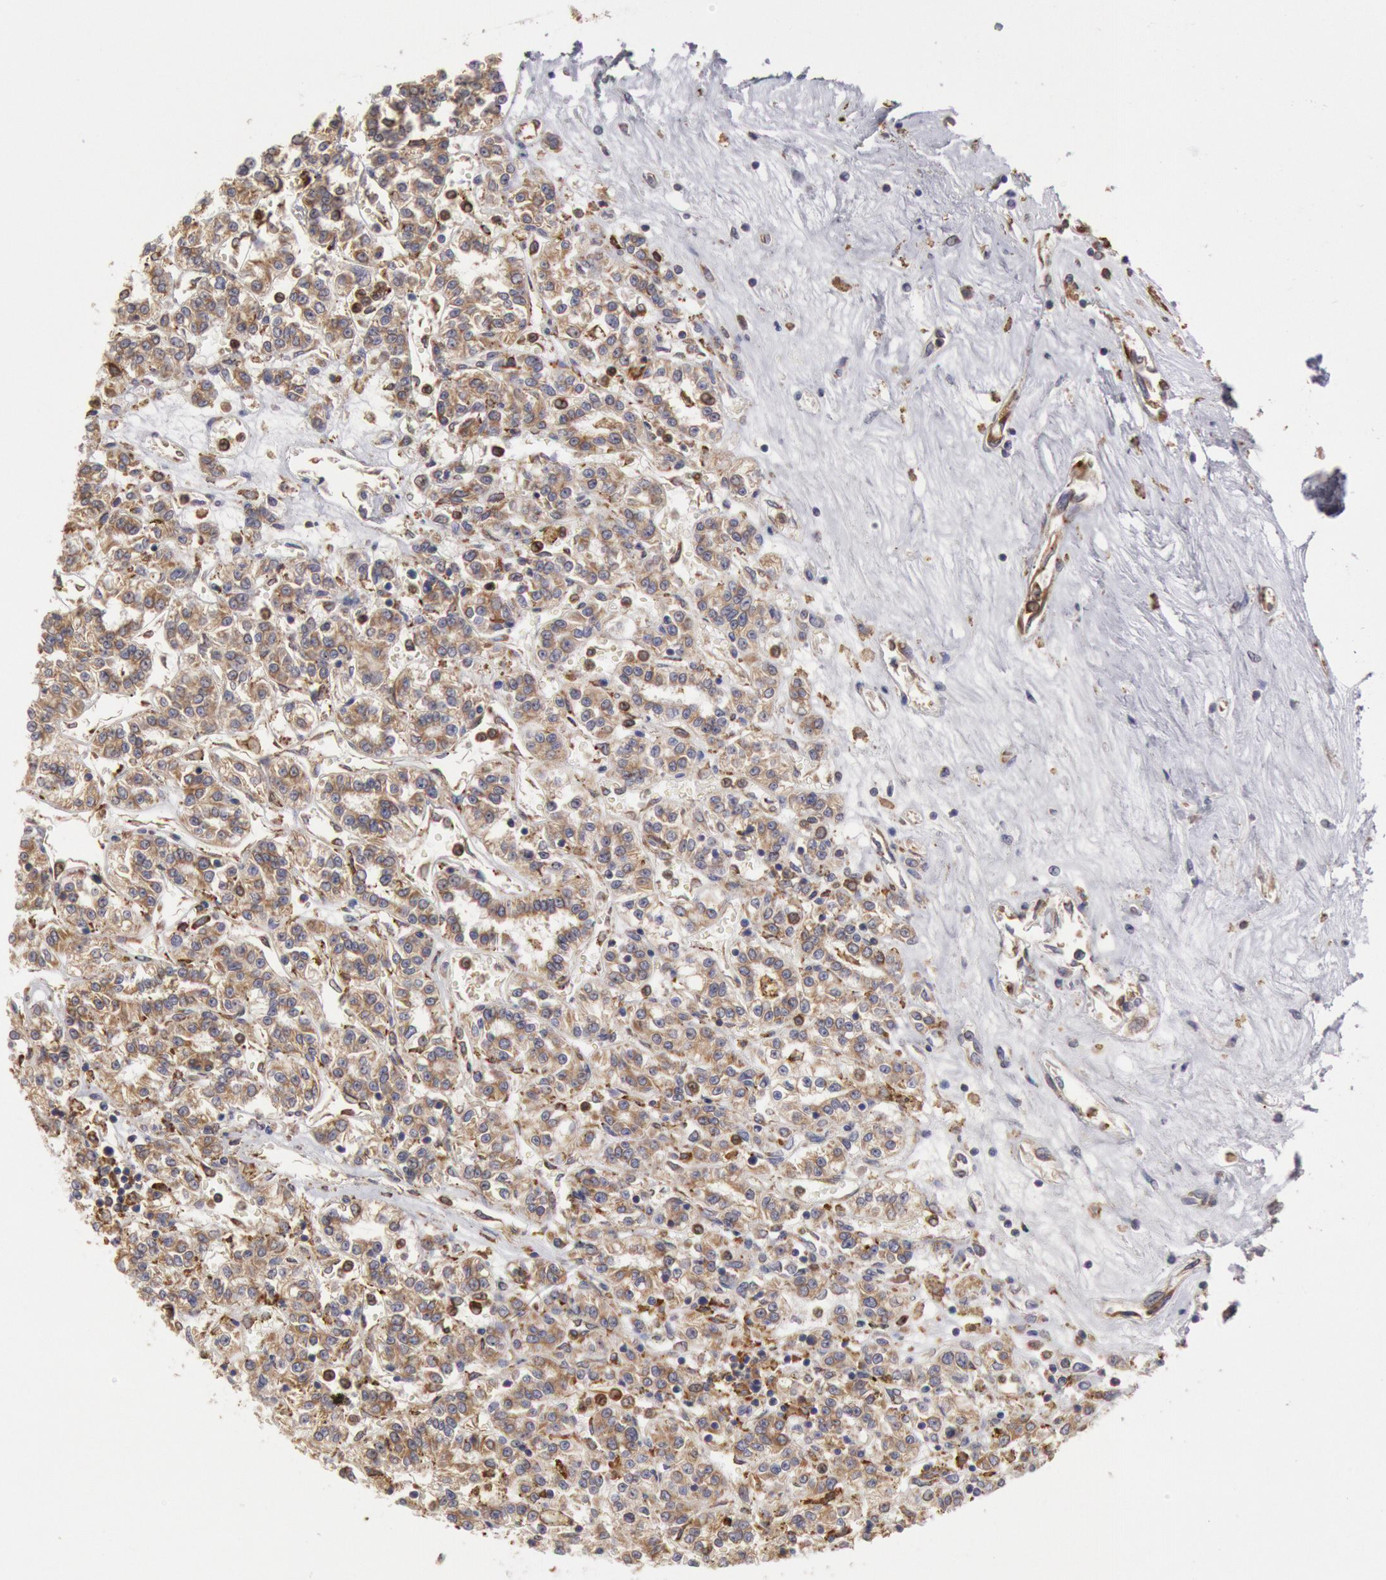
{"staining": {"intensity": "weak", "quantity": ">75%", "location": "cytoplasmic/membranous"}, "tissue": "renal cancer", "cell_type": "Tumor cells", "image_type": "cancer", "snomed": [{"axis": "morphology", "description": "Adenocarcinoma, NOS"}, {"axis": "topography", "description": "Kidney"}], "caption": "Weak cytoplasmic/membranous staining for a protein is present in about >75% of tumor cells of renal cancer (adenocarcinoma) using immunohistochemistry.", "gene": "ERP44", "patient": {"sex": "female", "age": 76}}